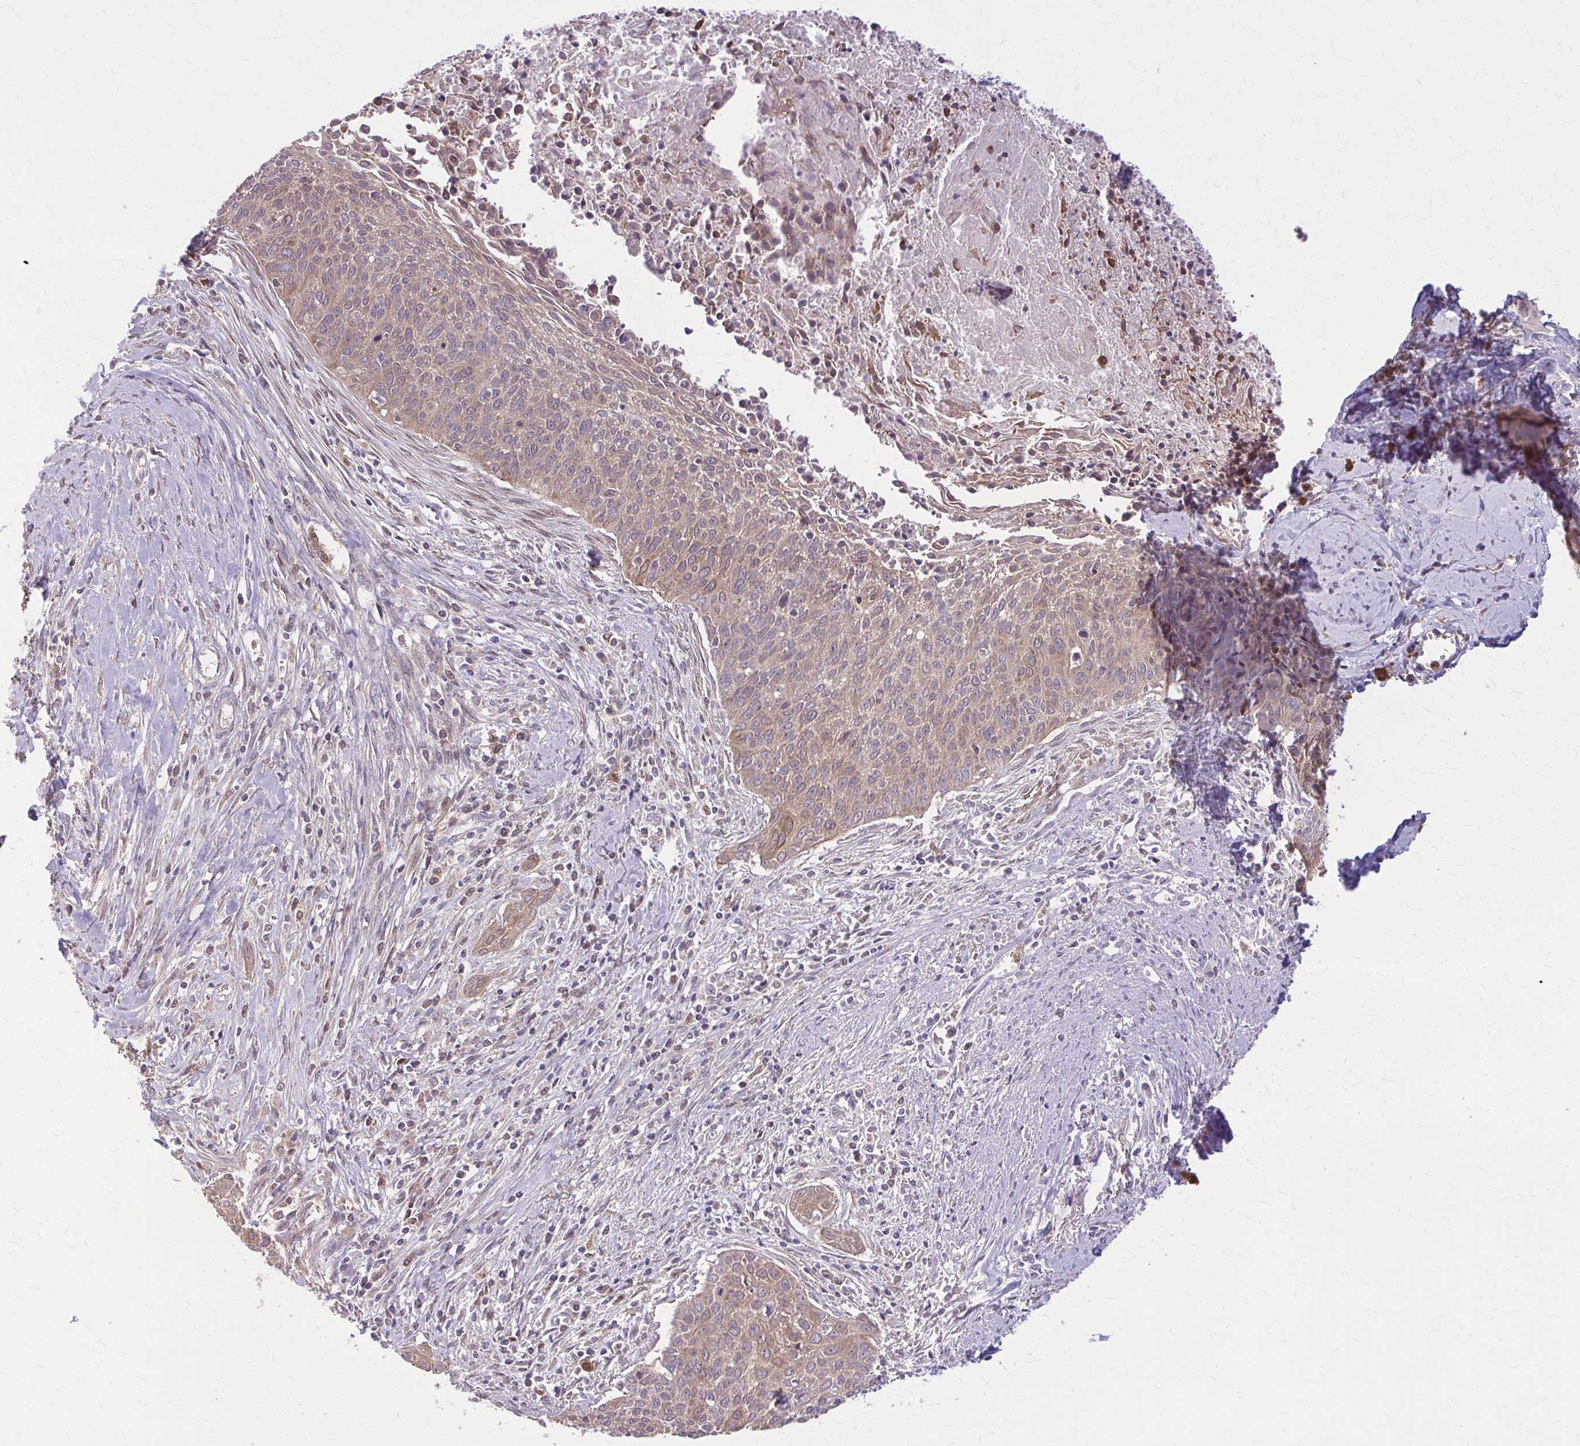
{"staining": {"intensity": "moderate", "quantity": ">75%", "location": "cytoplasmic/membranous"}, "tissue": "cervical cancer", "cell_type": "Tumor cells", "image_type": "cancer", "snomed": [{"axis": "morphology", "description": "Squamous cell carcinoma, NOS"}, {"axis": "topography", "description": "Cervix"}], "caption": "A photomicrograph of cervical squamous cell carcinoma stained for a protein displays moderate cytoplasmic/membranous brown staining in tumor cells. The protein of interest is shown in brown color, while the nuclei are stained blue.", "gene": "NRBF2", "patient": {"sex": "female", "age": 55}}